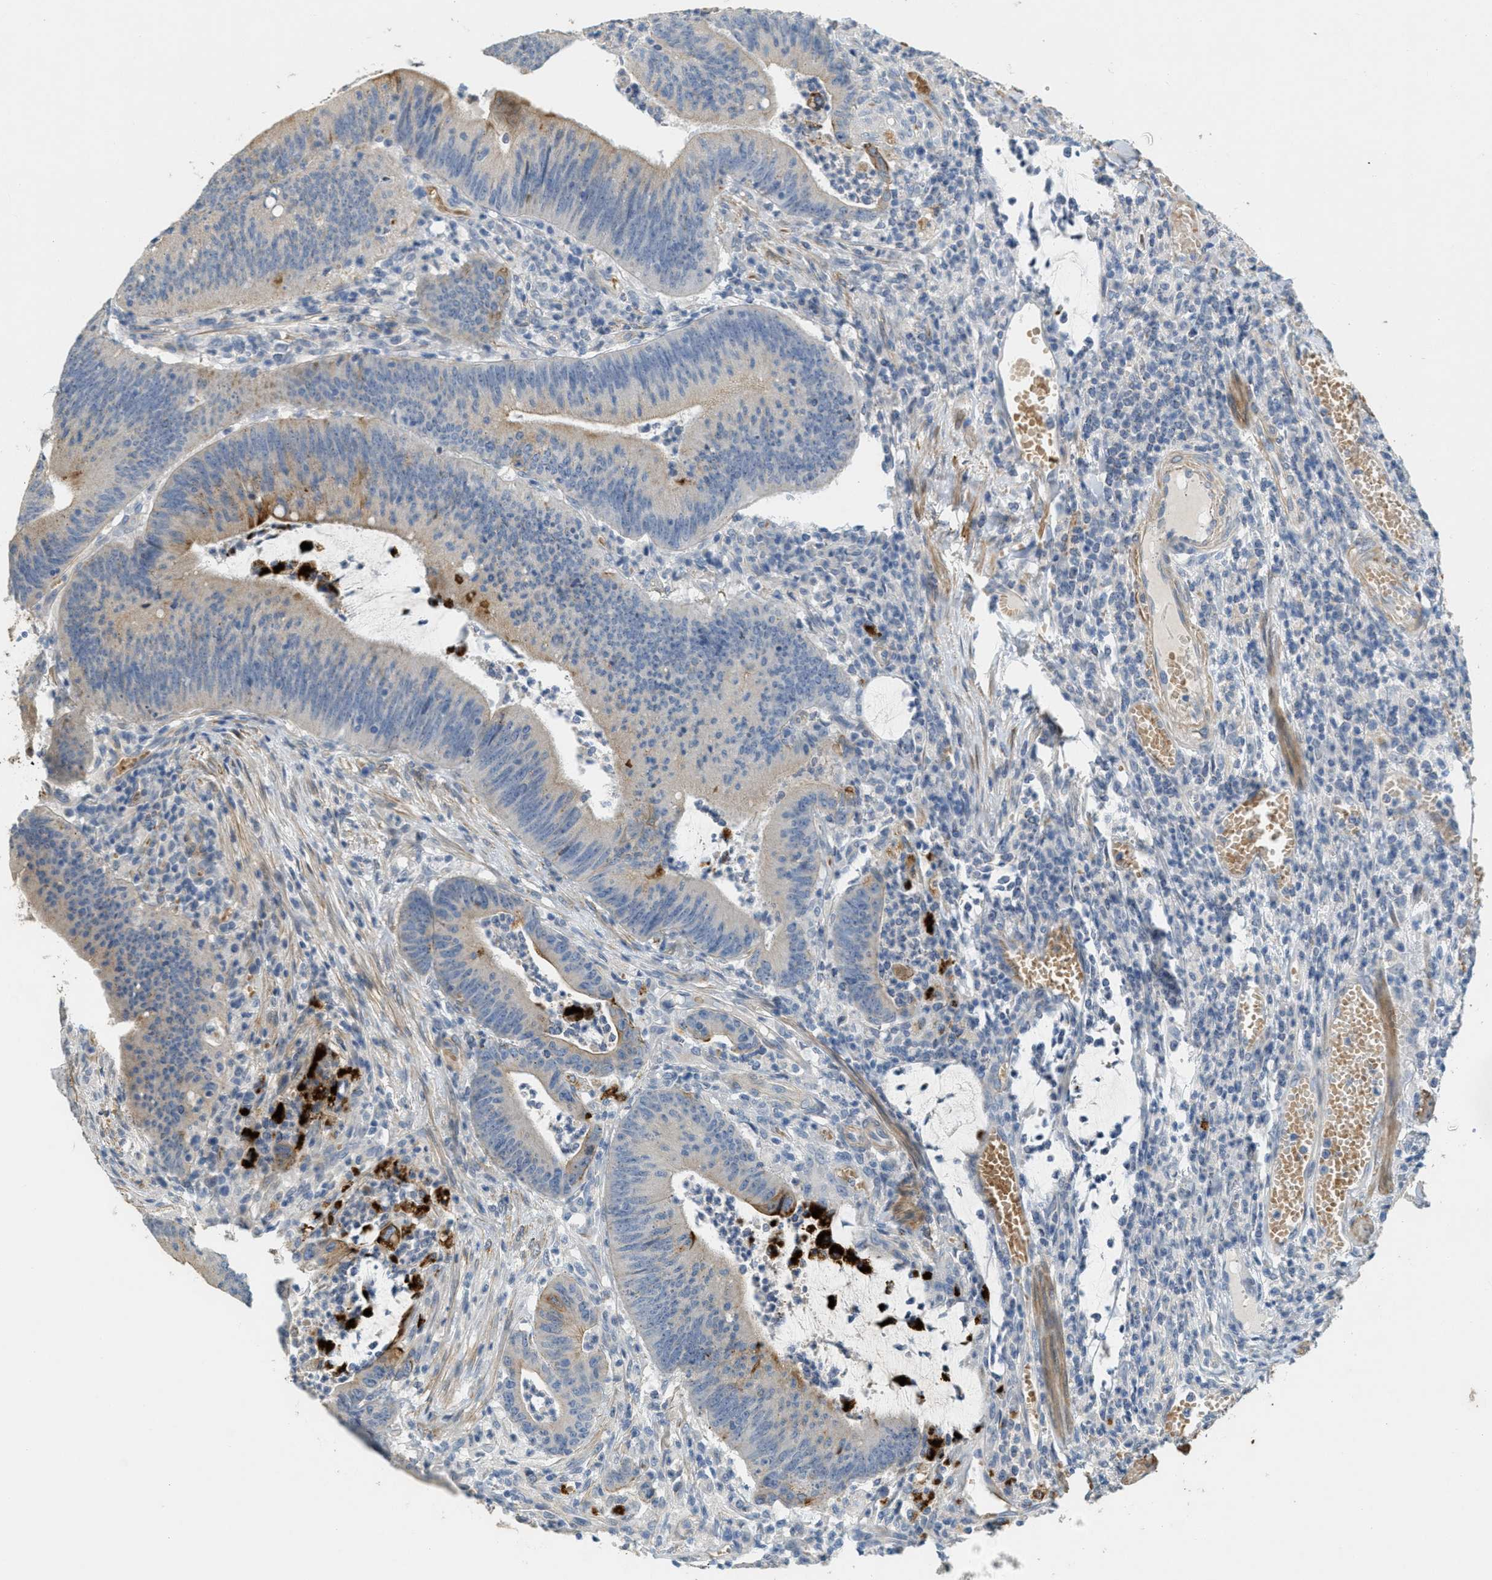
{"staining": {"intensity": "moderate", "quantity": "<25%", "location": "cytoplasmic/membranous"}, "tissue": "colorectal cancer", "cell_type": "Tumor cells", "image_type": "cancer", "snomed": [{"axis": "morphology", "description": "Normal tissue, NOS"}, {"axis": "morphology", "description": "Adenocarcinoma, NOS"}, {"axis": "topography", "description": "Rectum"}], "caption": "Human adenocarcinoma (colorectal) stained for a protein (brown) displays moderate cytoplasmic/membranous positive positivity in about <25% of tumor cells.", "gene": "MRS2", "patient": {"sex": "female", "age": 66}}